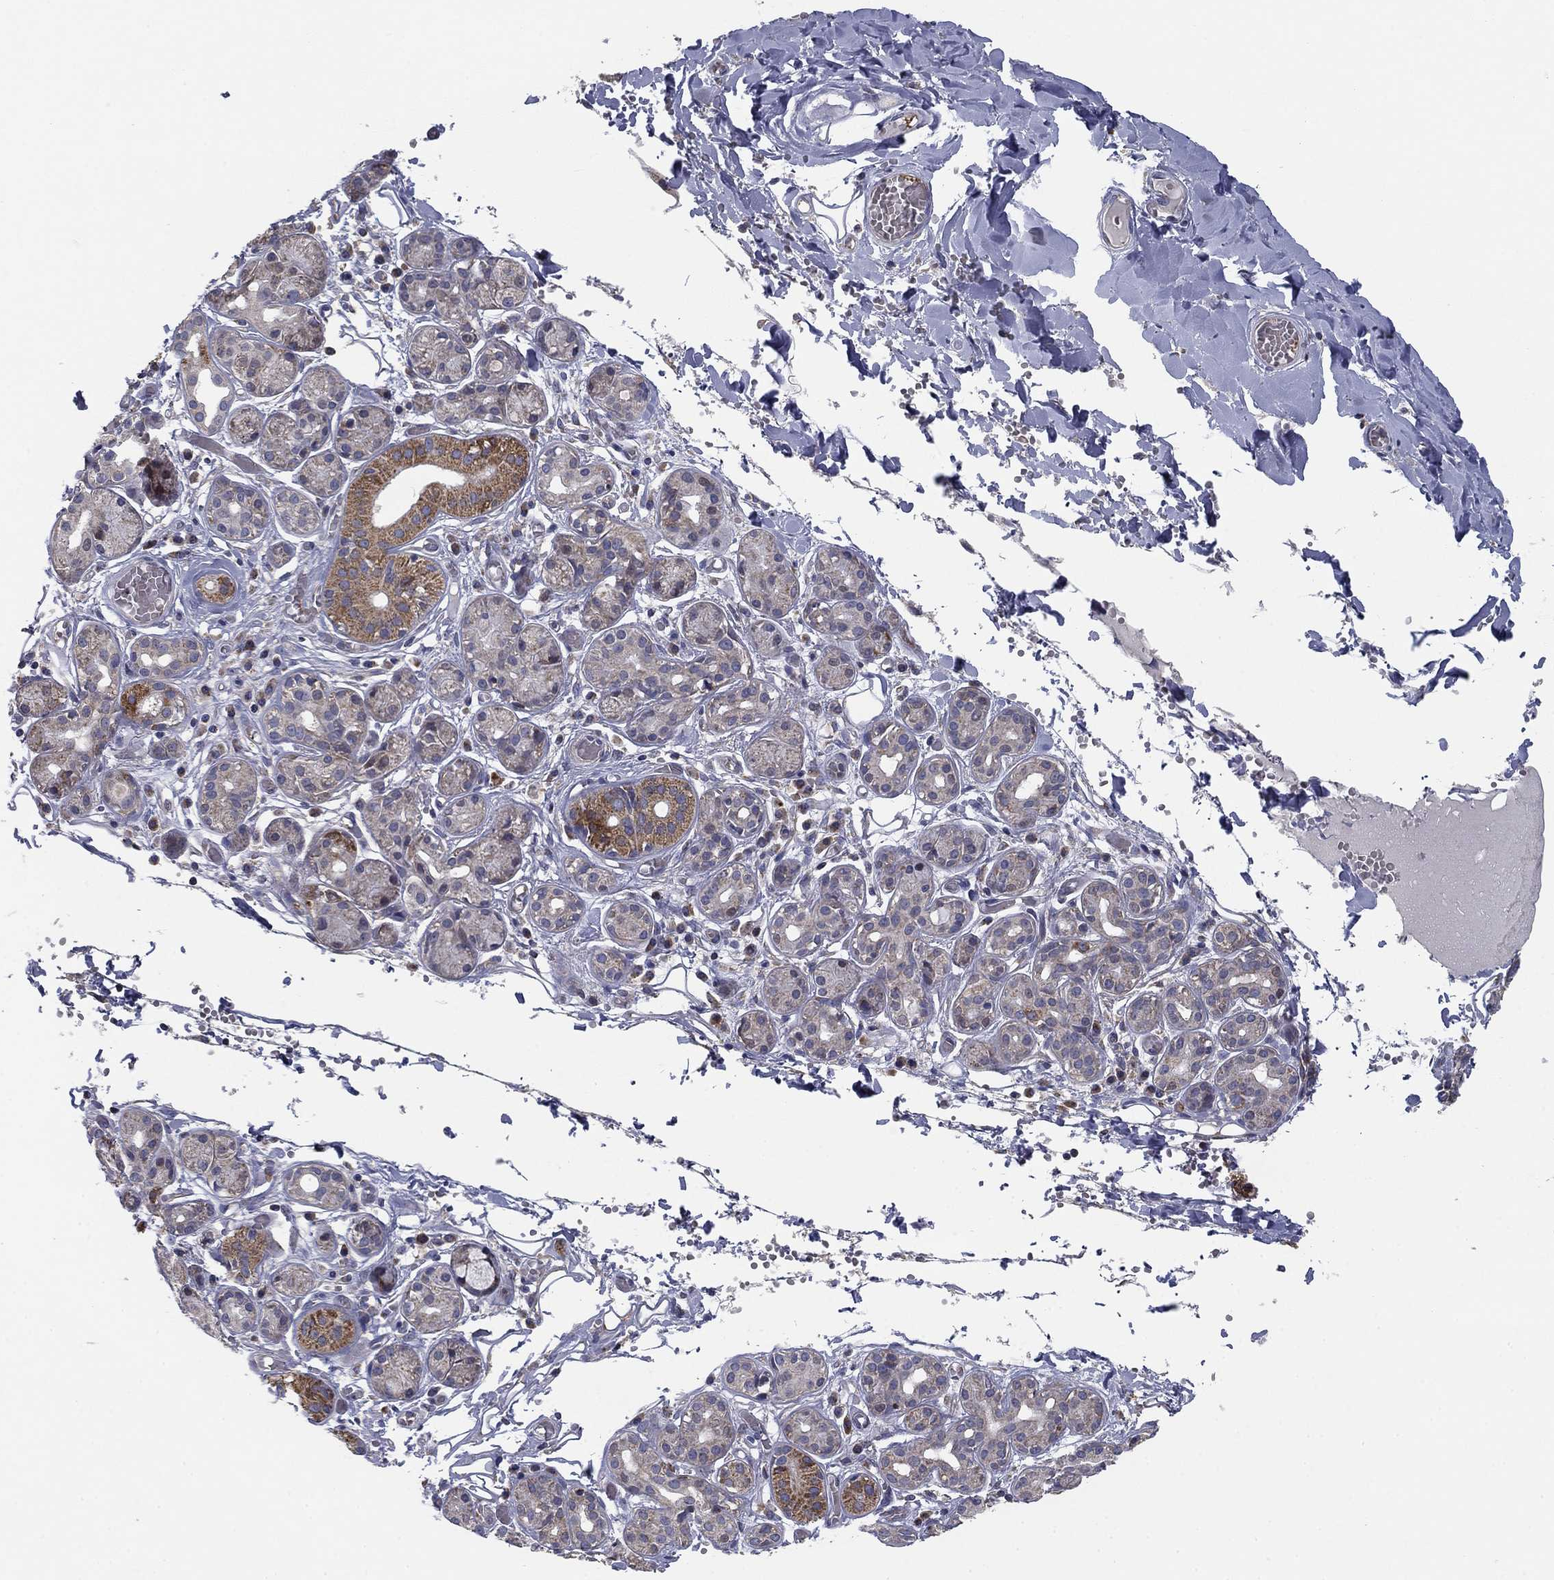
{"staining": {"intensity": "strong", "quantity": "<25%", "location": "cytoplasmic/membranous"}, "tissue": "salivary gland", "cell_type": "Glandular cells", "image_type": "normal", "snomed": [{"axis": "morphology", "description": "Normal tissue, NOS"}, {"axis": "topography", "description": "Salivary gland"}, {"axis": "topography", "description": "Peripheral nerve tissue"}], "caption": "Brown immunohistochemical staining in benign human salivary gland exhibits strong cytoplasmic/membranous expression in approximately <25% of glandular cells.", "gene": "MMAA", "patient": {"sex": "male", "age": 71}}